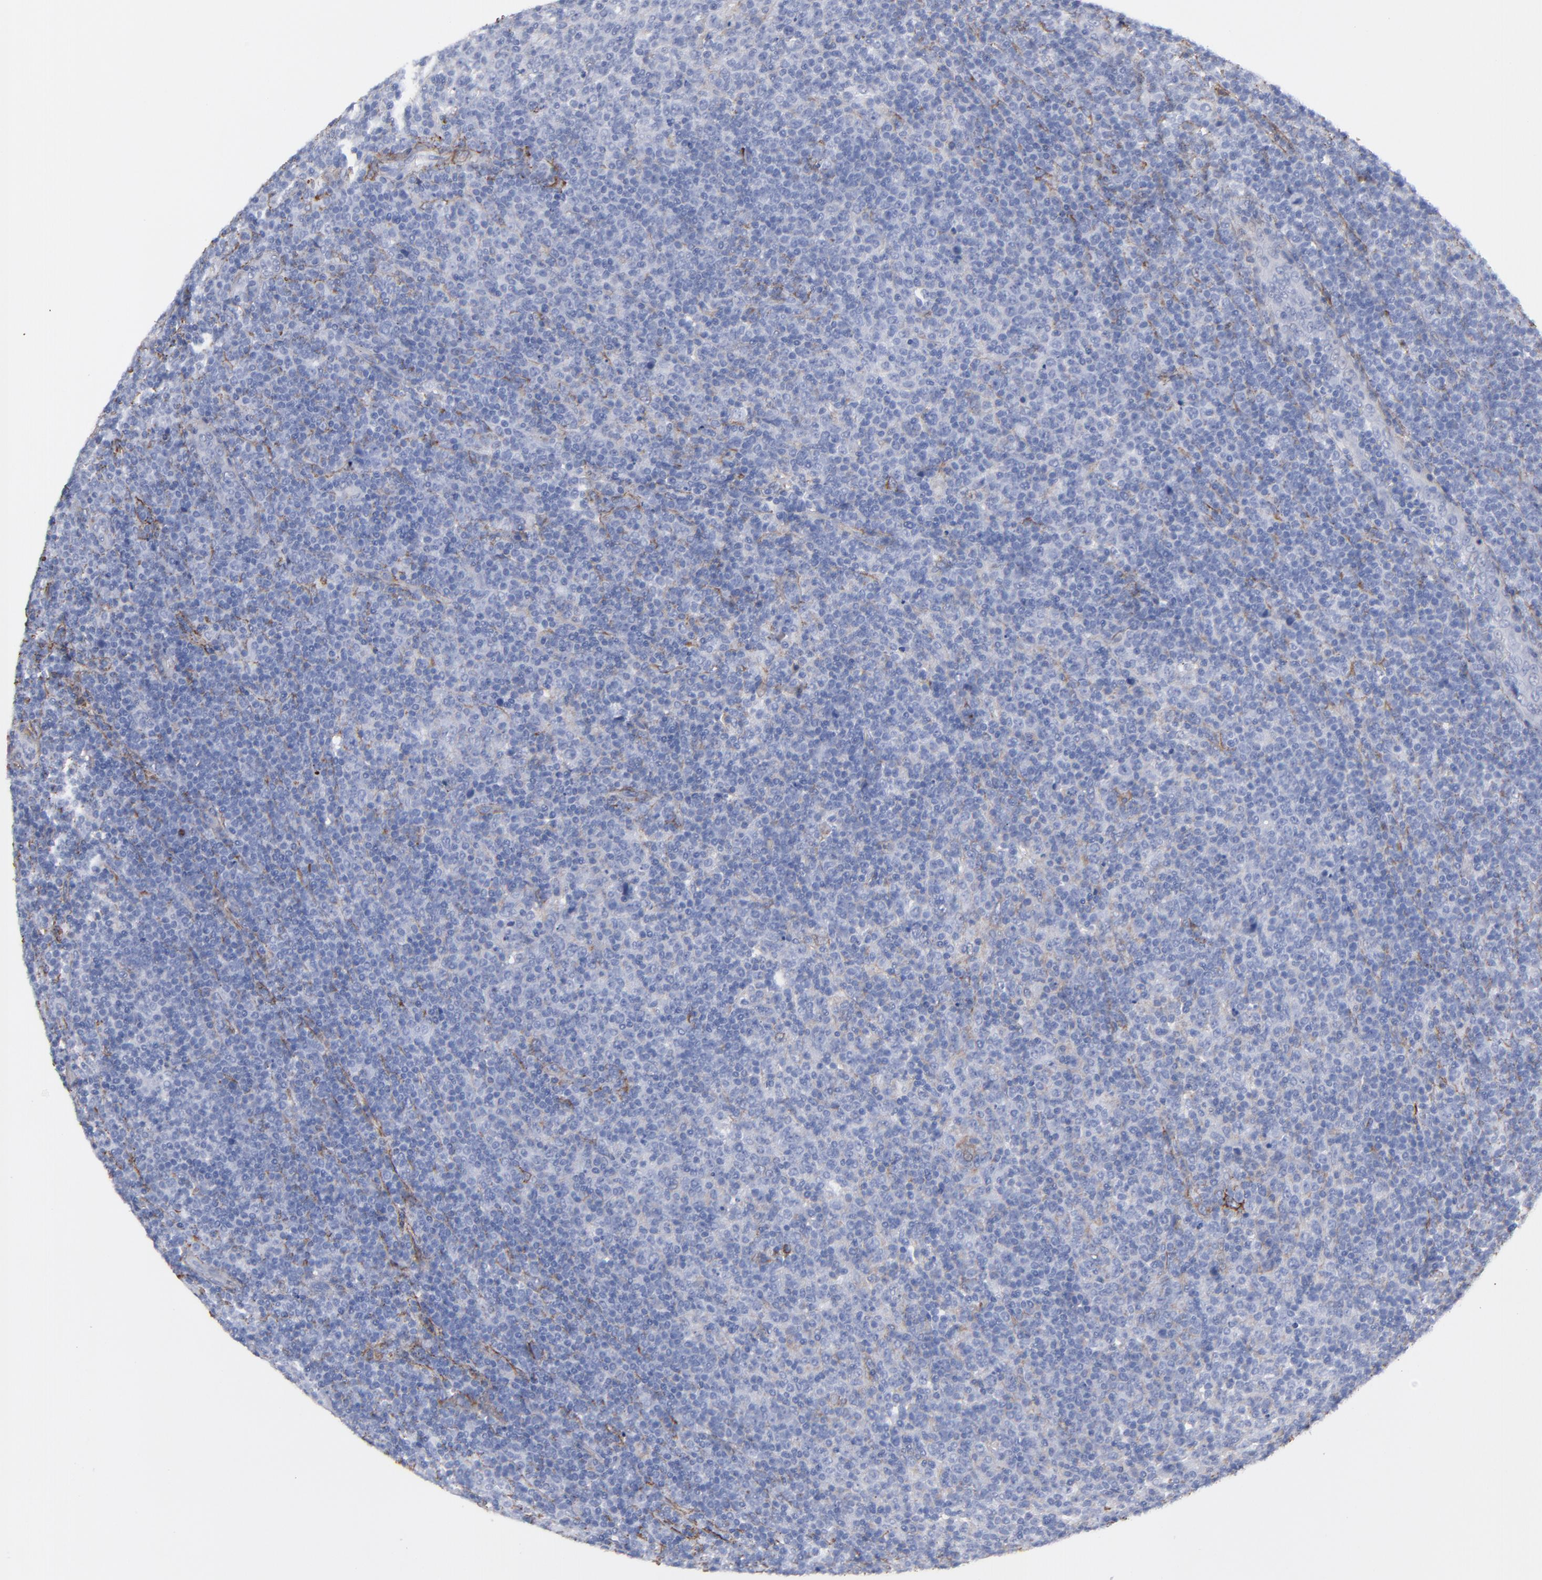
{"staining": {"intensity": "negative", "quantity": "none", "location": "none"}, "tissue": "lymphoma", "cell_type": "Tumor cells", "image_type": "cancer", "snomed": [{"axis": "morphology", "description": "Malignant lymphoma, non-Hodgkin's type, Low grade"}, {"axis": "topography", "description": "Lymph node"}], "caption": "This is an IHC image of human low-grade malignant lymphoma, non-Hodgkin's type. There is no staining in tumor cells.", "gene": "EMILIN1", "patient": {"sex": "male", "age": 70}}